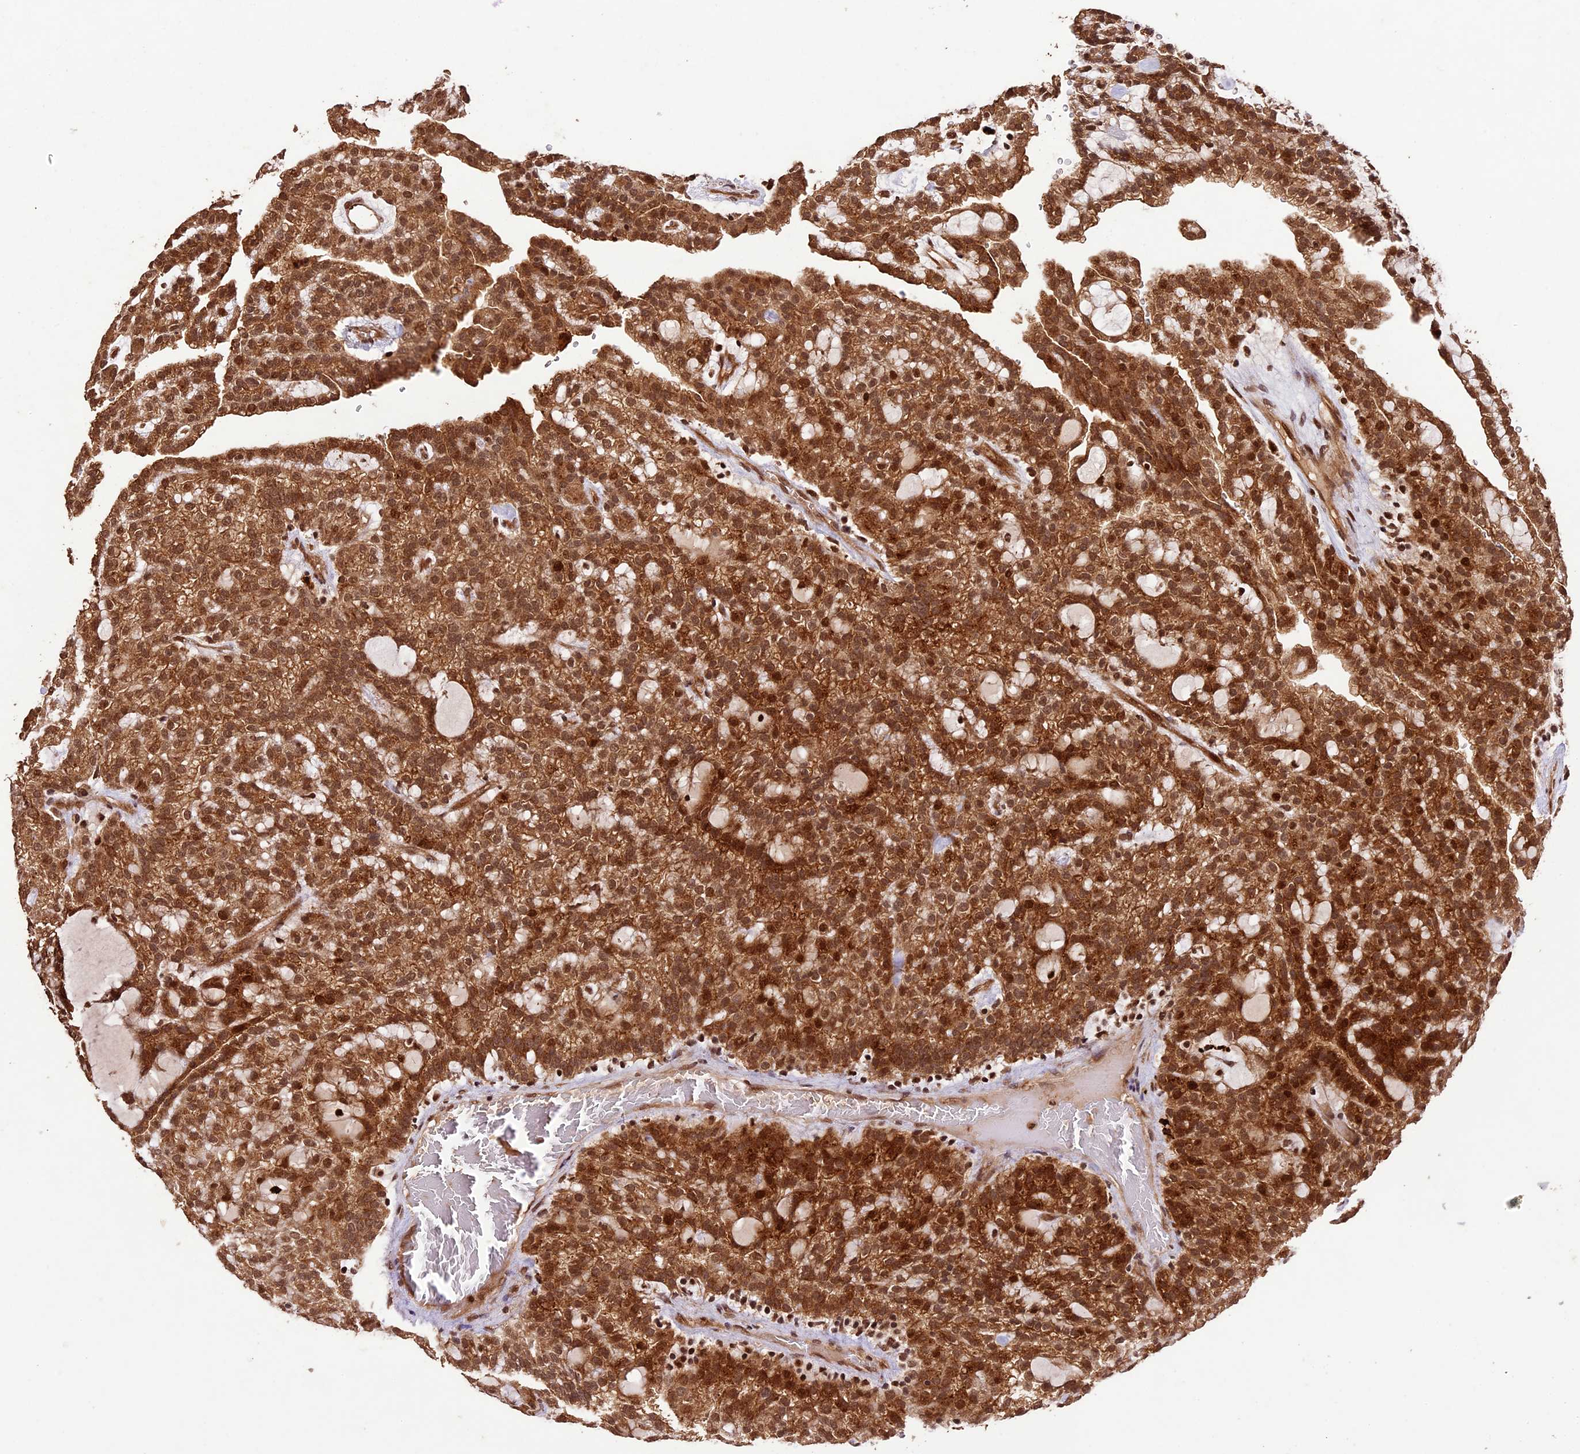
{"staining": {"intensity": "strong", "quantity": ">75%", "location": "cytoplasmic/membranous,nuclear"}, "tissue": "renal cancer", "cell_type": "Tumor cells", "image_type": "cancer", "snomed": [{"axis": "morphology", "description": "Adenocarcinoma, NOS"}, {"axis": "topography", "description": "Kidney"}], "caption": "Strong cytoplasmic/membranous and nuclear protein expression is identified in approximately >75% of tumor cells in adenocarcinoma (renal). (Brightfield microscopy of DAB IHC at high magnification).", "gene": "CDKN2AIP", "patient": {"sex": "male", "age": 63}}